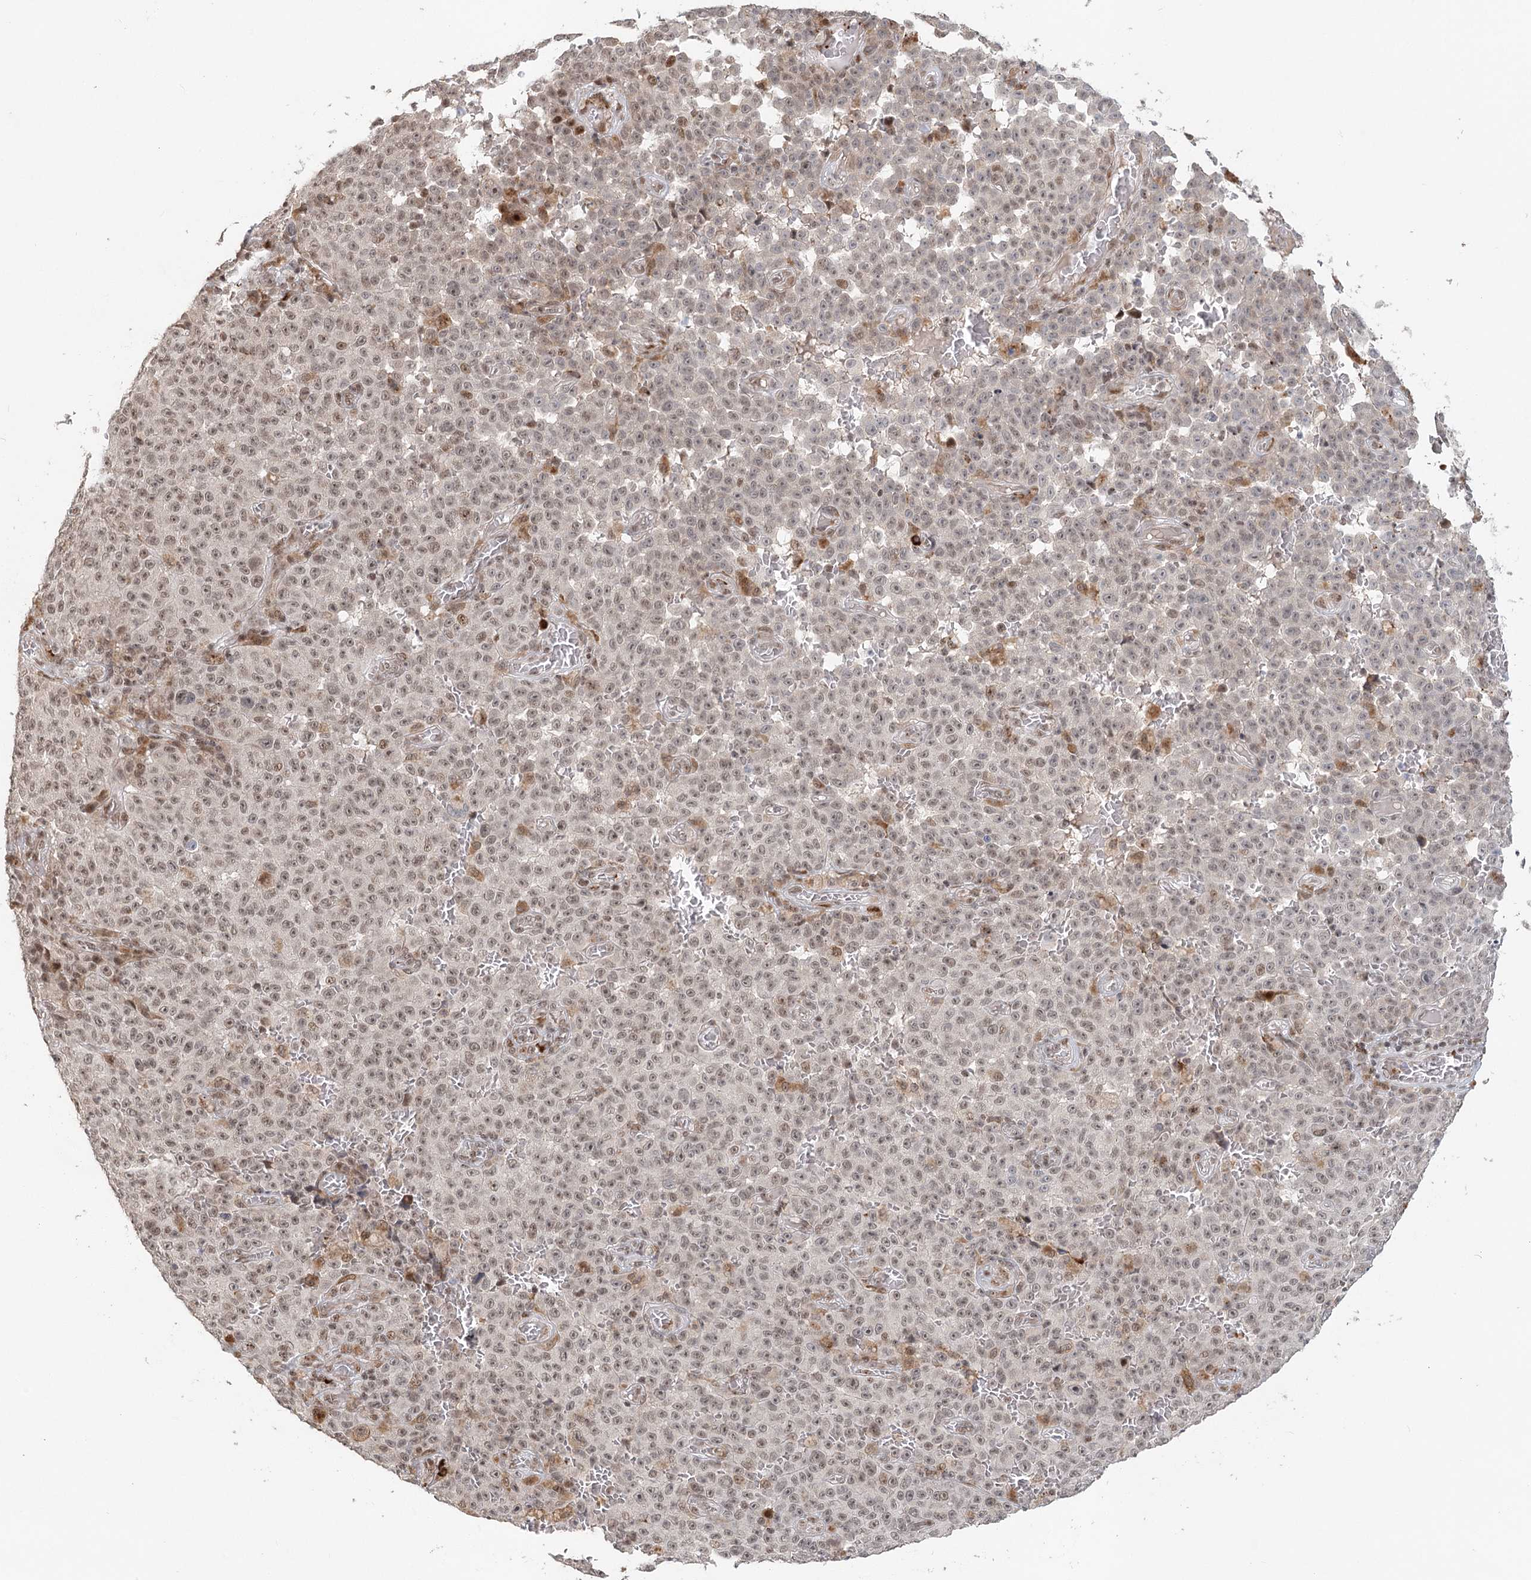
{"staining": {"intensity": "weak", "quantity": ">75%", "location": "nuclear"}, "tissue": "melanoma", "cell_type": "Tumor cells", "image_type": "cancer", "snomed": [{"axis": "morphology", "description": "Malignant melanoma, NOS"}, {"axis": "topography", "description": "Skin"}], "caption": "This is an image of immunohistochemistry staining of melanoma, which shows weak staining in the nuclear of tumor cells.", "gene": "BNIP5", "patient": {"sex": "female", "age": 82}}